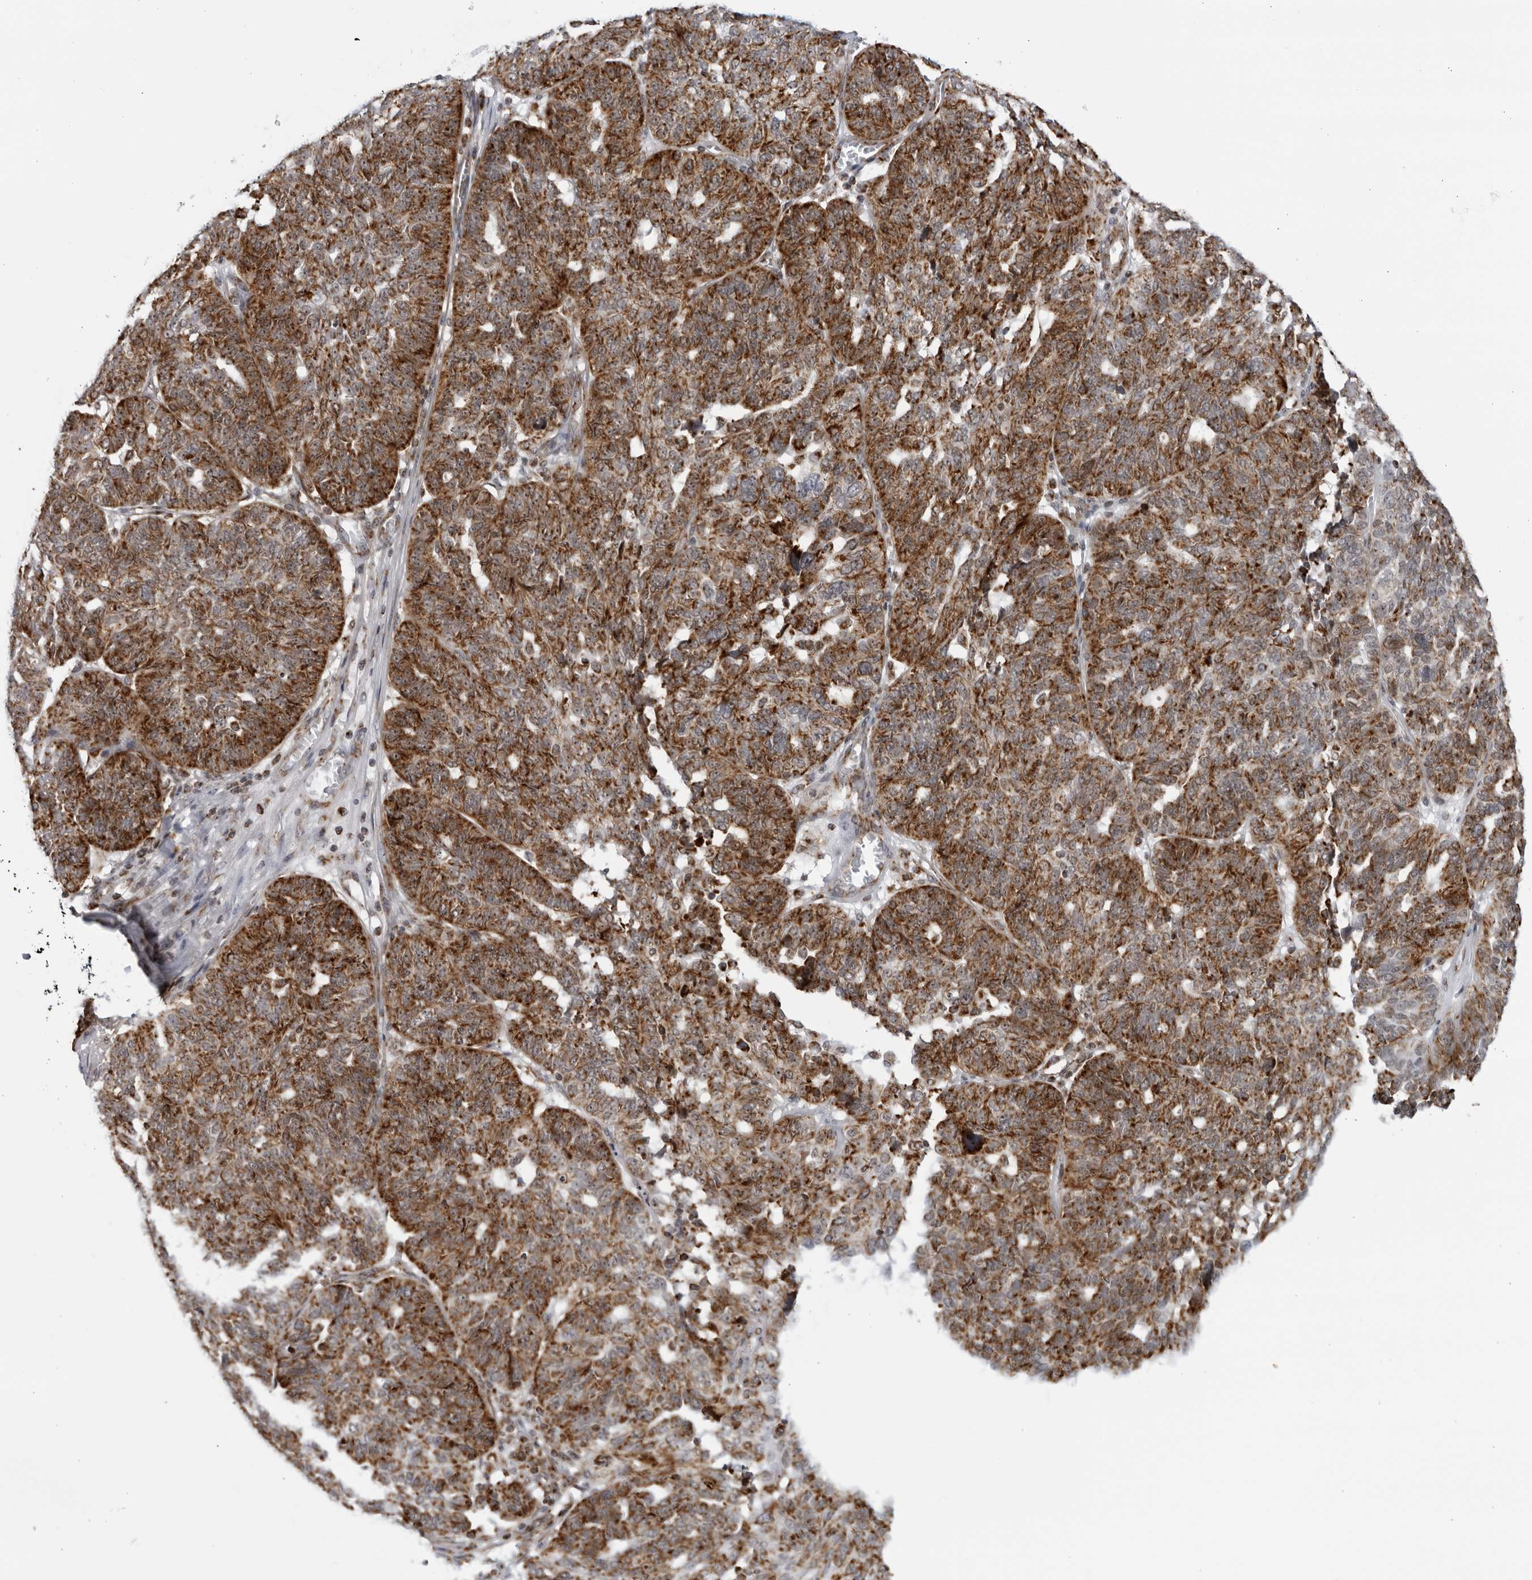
{"staining": {"intensity": "strong", "quantity": ">75%", "location": "cytoplasmic/membranous"}, "tissue": "ovarian cancer", "cell_type": "Tumor cells", "image_type": "cancer", "snomed": [{"axis": "morphology", "description": "Cystadenocarcinoma, serous, NOS"}, {"axis": "topography", "description": "Ovary"}], "caption": "Ovarian cancer stained for a protein (brown) exhibits strong cytoplasmic/membranous positive positivity in about >75% of tumor cells.", "gene": "RBM34", "patient": {"sex": "female", "age": 59}}